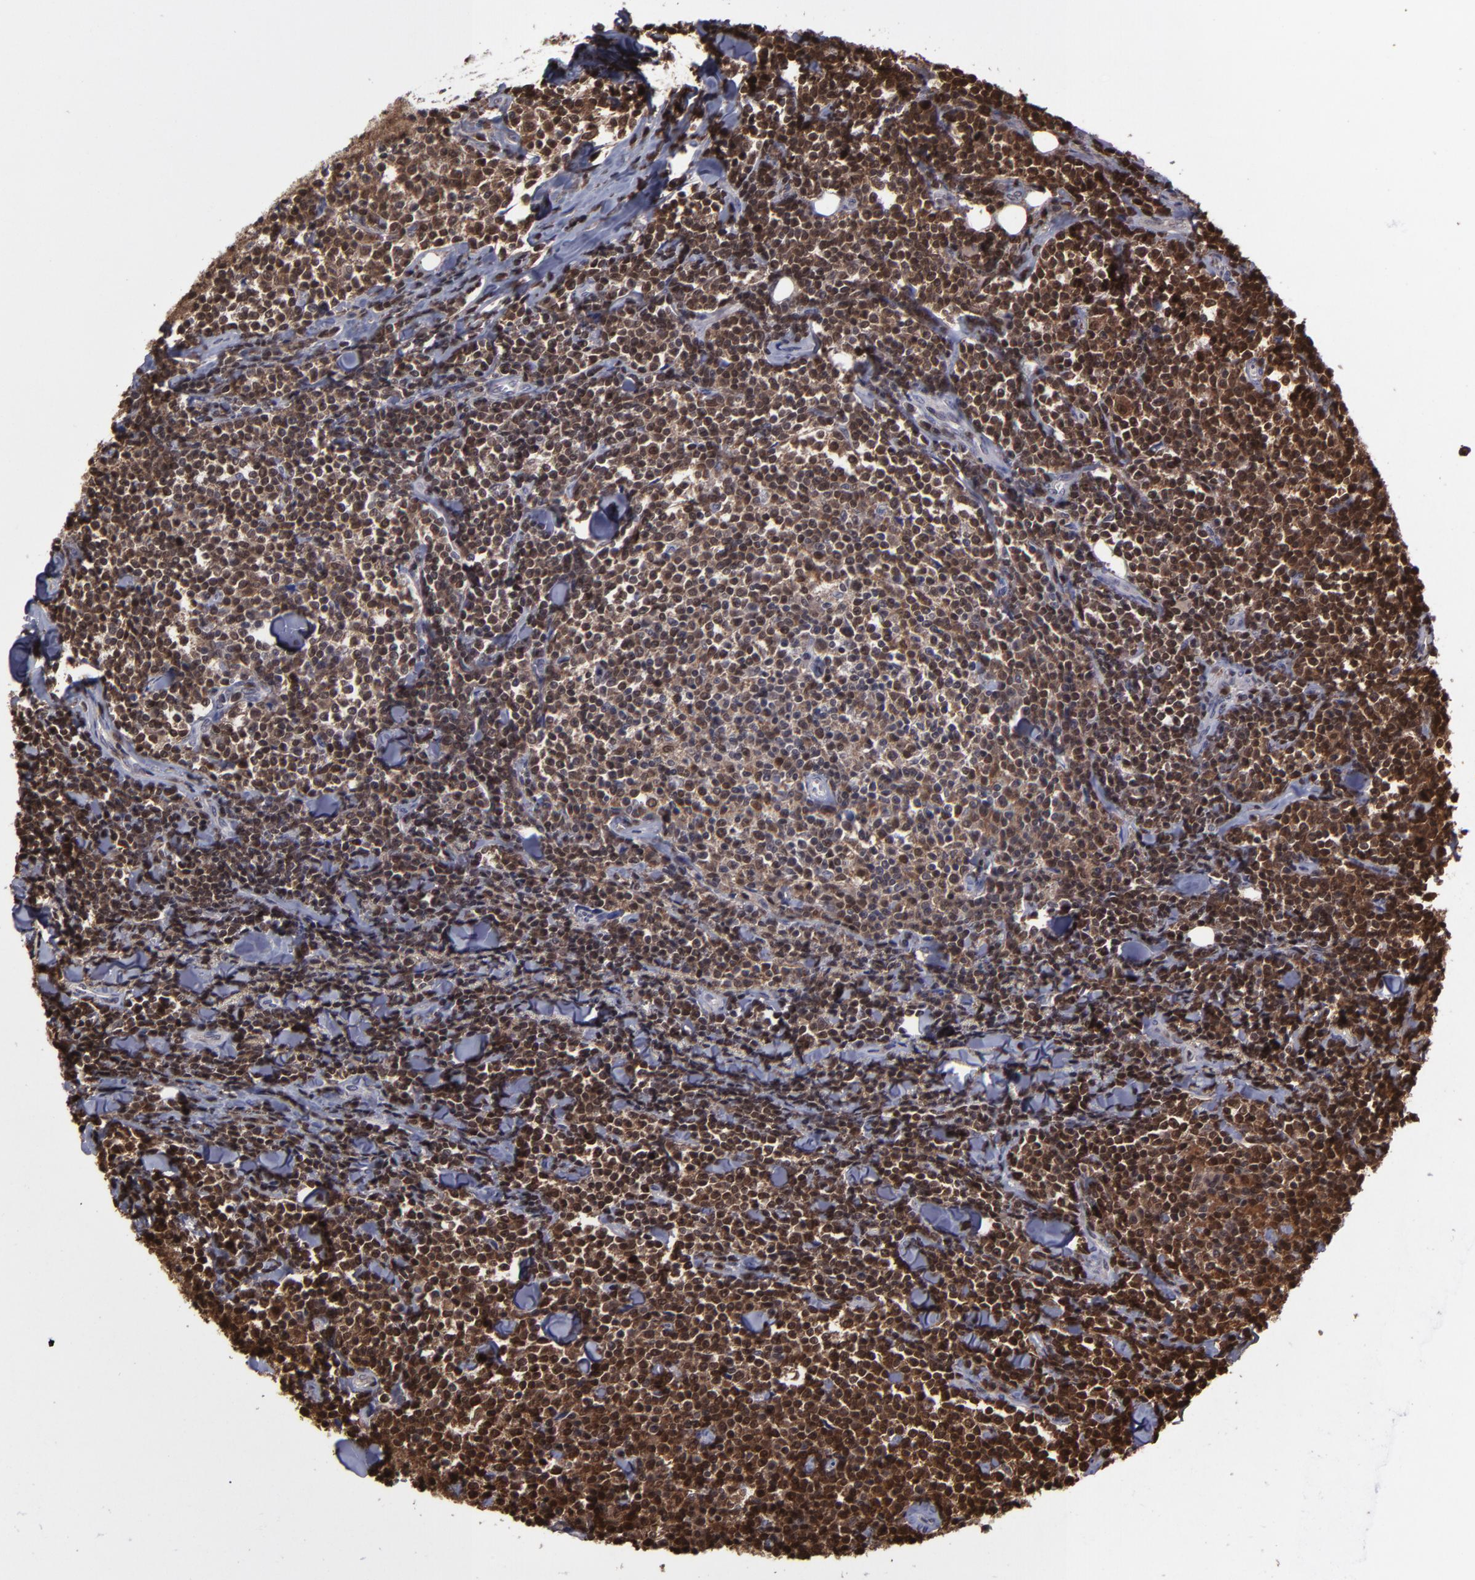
{"staining": {"intensity": "moderate", "quantity": ">75%", "location": "cytoplasmic/membranous,nuclear"}, "tissue": "lymphoma", "cell_type": "Tumor cells", "image_type": "cancer", "snomed": [{"axis": "morphology", "description": "Malignant lymphoma, non-Hodgkin's type, Low grade"}, {"axis": "topography", "description": "Soft tissue"}], "caption": "Lymphoma stained with immunohistochemistry reveals moderate cytoplasmic/membranous and nuclear positivity in approximately >75% of tumor cells.", "gene": "GRB2", "patient": {"sex": "male", "age": 92}}